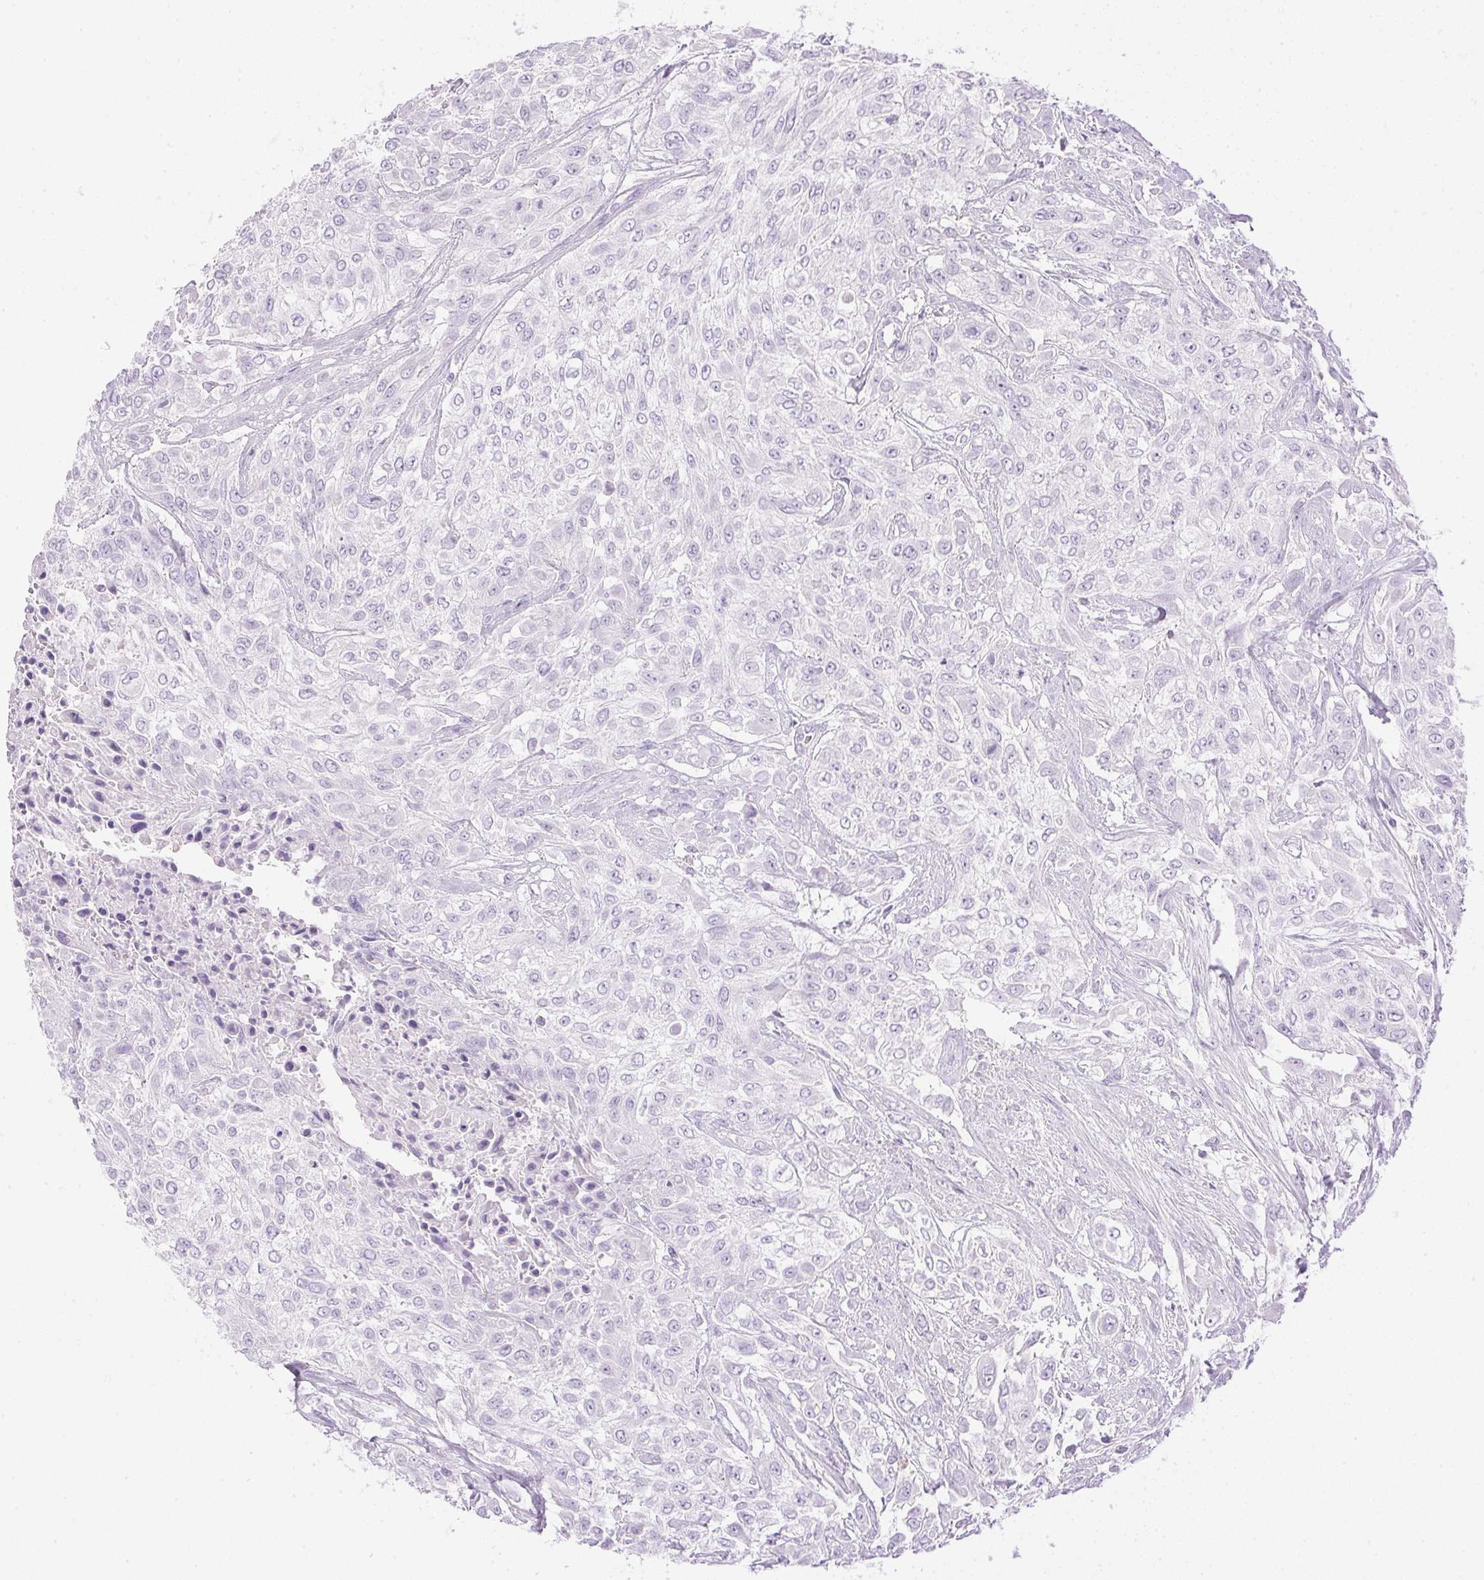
{"staining": {"intensity": "negative", "quantity": "none", "location": "none"}, "tissue": "urothelial cancer", "cell_type": "Tumor cells", "image_type": "cancer", "snomed": [{"axis": "morphology", "description": "Urothelial carcinoma, High grade"}, {"axis": "topography", "description": "Urinary bladder"}], "caption": "This is an immunohistochemistry image of human urothelial cancer. There is no positivity in tumor cells.", "gene": "ATP6V1G3", "patient": {"sex": "male", "age": 57}}